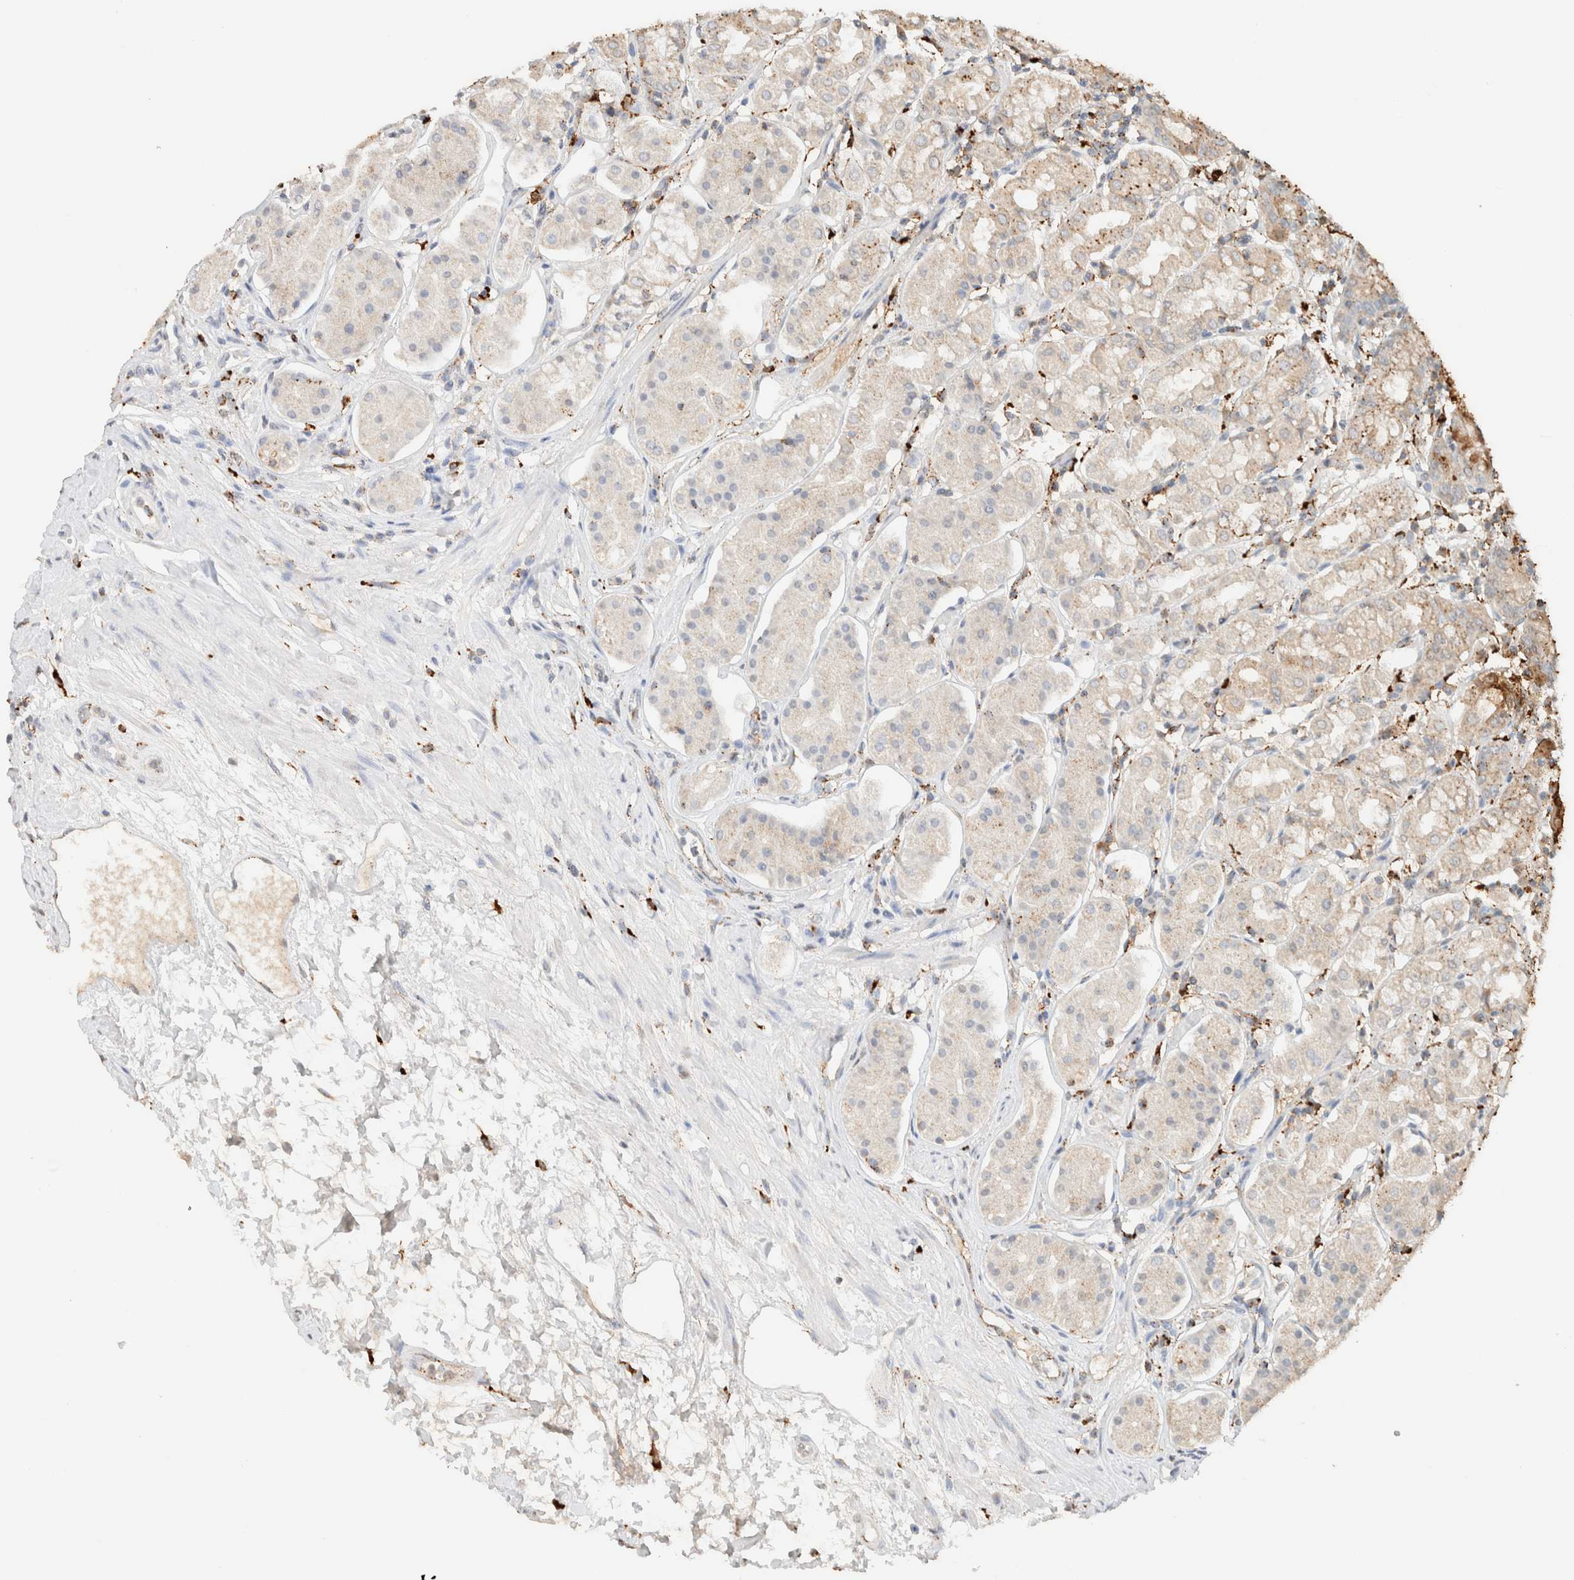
{"staining": {"intensity": "weak", "quantity": "<25%", "location": "cytoplasmic/membranous"}, "tissue": "stomach", "cell_type": "Glandular cells", "image_type": "normal", "snomed": [{"axis": "morphology", "description": "Normal tissue, NOS"}, {"axis": "topography", "description": "Stomach"}, {"axis": "topography", "description": "Stomach, lower"}], "caption": "The micrograph displays no staining of glandular cells in normal stomach. The staining was performed using DAB to visualize the protein expression in brown, while the nuclei were stained in blue with hematoxylin (Magnification: 20x).", "gene": "CTSC", "patient": {"sex": "female", "age": 56}}